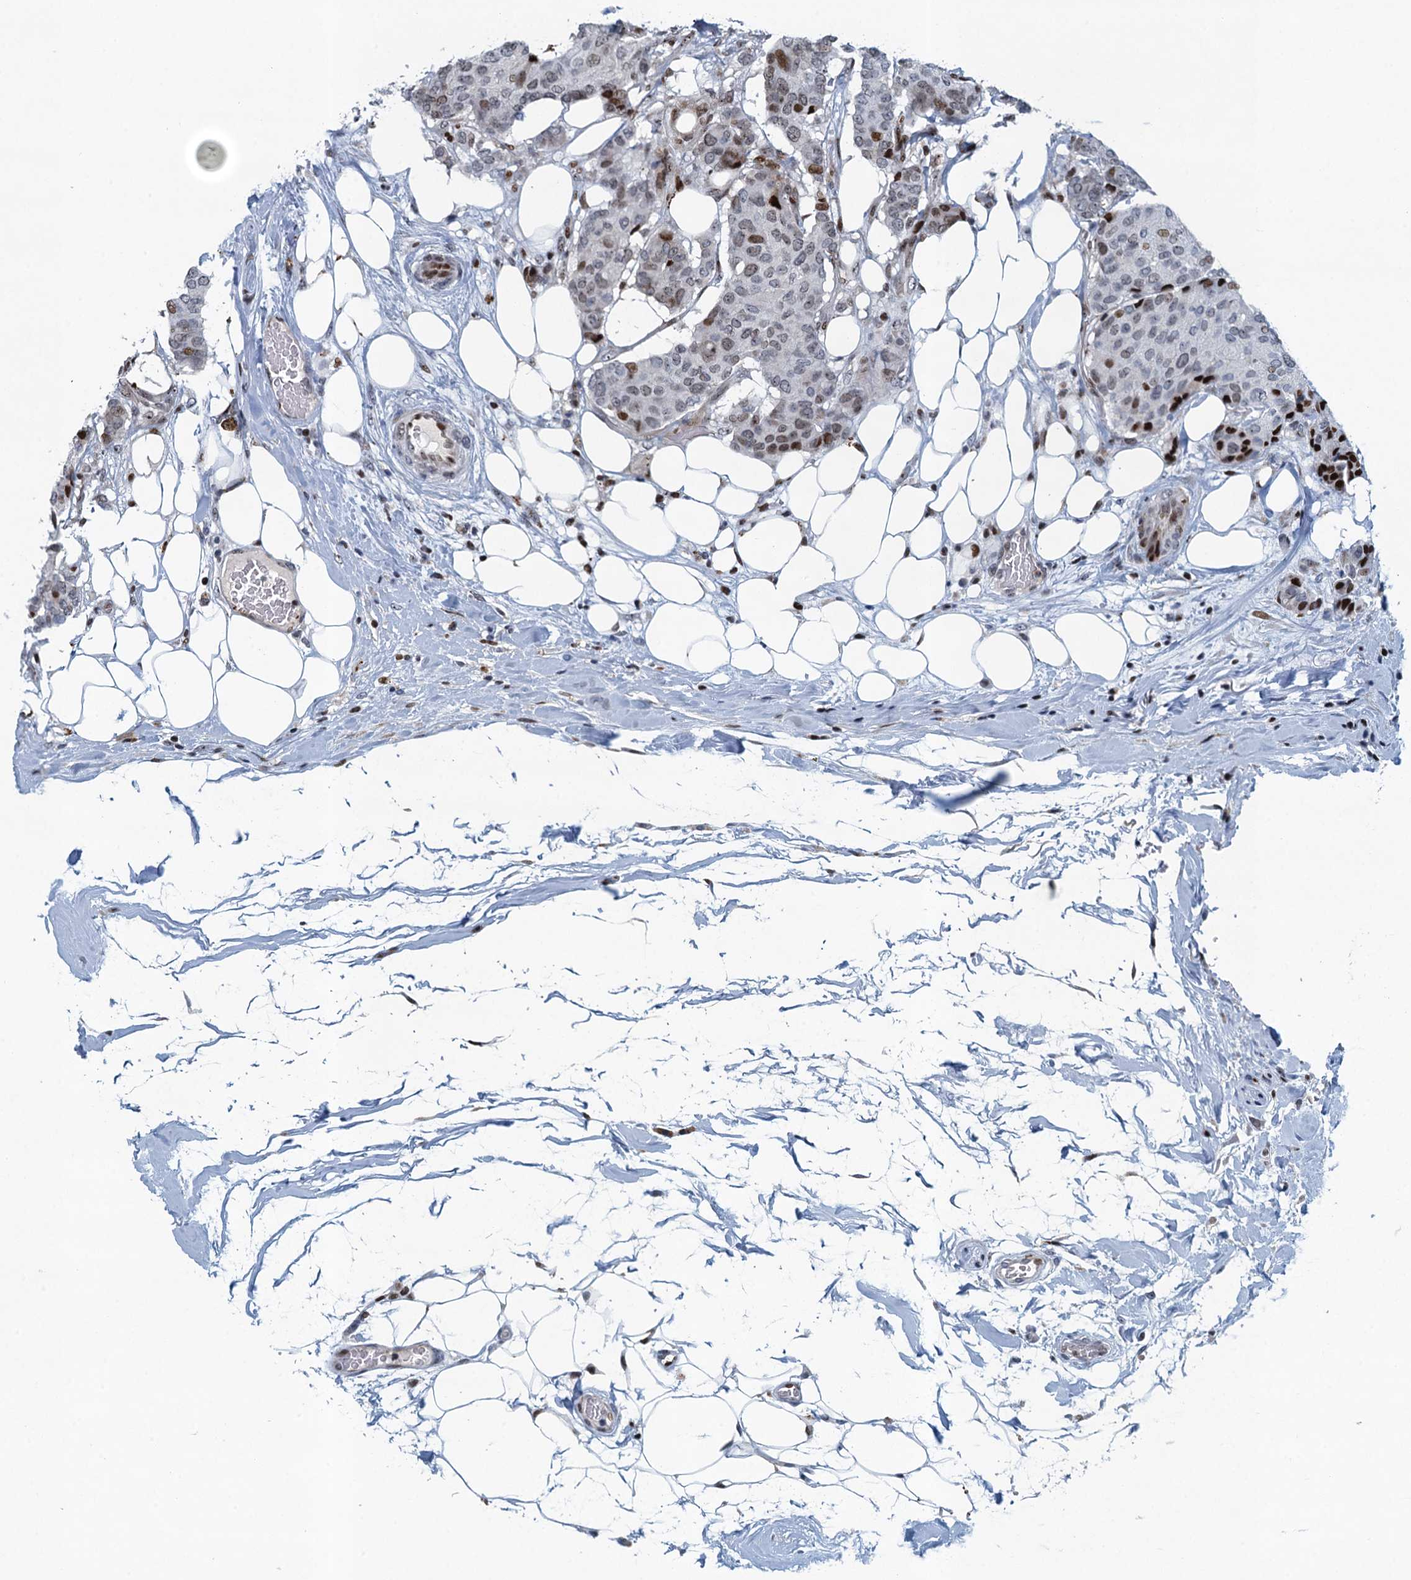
{"staining": {"intensity": "strong", "quantity": "25%-75%", "location": "nuclear"}, "tissue": "breast cancer", "cell_type": "Tumor cells", "image_type": "cancer", "snomed": [{"axis": "morphology", "description": "Duct carcinoma"}, {"axis": "topography", "description": "Breast"}], "caption": "Immunohistochemistry (DAB (3,3'-diaminobenzidine)) staining of intraductal carcinoma (breast) displays strong nuclear protein positivity in about 25%-75% of tumor cells. The staining was performed using DAB (3,3'-diaminobenzidine), with brown indicating positive protein expression. Nuclei are stained blue with hematoxylin.", "gene": "ANKRD13D", "patient": {"sex": "female", "age": 75}}